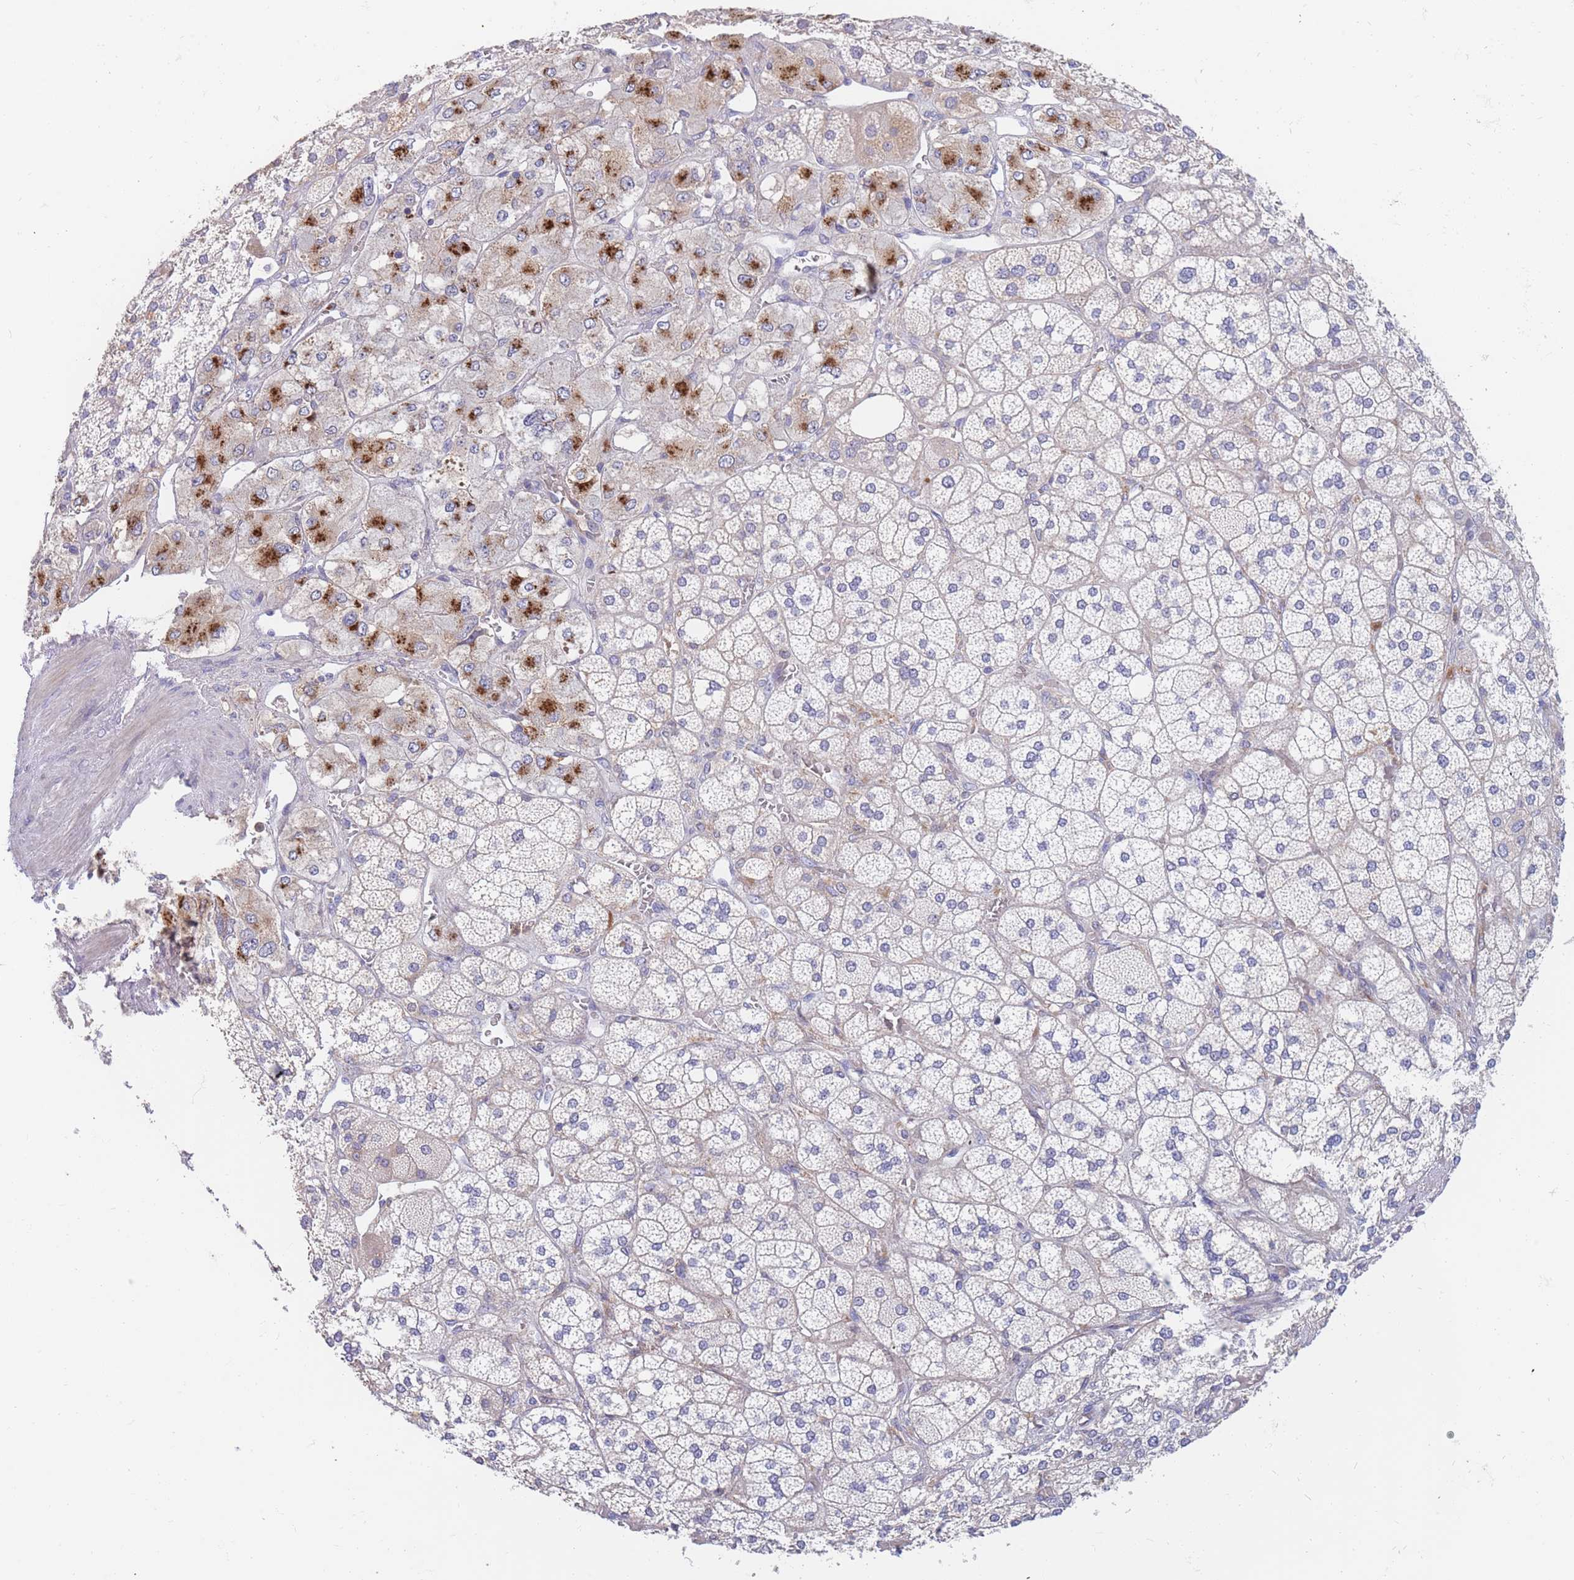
{"staining": {"intensity": "strong", "quantity": "<25%", "location": "cytoplasmic/membranous"}, "tissue": "adrenal gland", "cell_type": "Glandular cells", "image_type": "normal", "snomed": [{"axis": "morphology", "description": "Normal tissue, NOS"}, {"axis": "topography", "description": "Adrenal gland"}], "caption": "Immunohistochemistry (IHC) of benign human adrenal gland exhibits medium levels of strong cytoplasmic/membranous expression in approximately <25% of glandular cells. (DAB (3,3'-diaminobenzidine) IHC, brown staining for protein, blue staining for nuclei).", "gene": "BORCS5", "patient": {"sex": "male", "age": 61}}